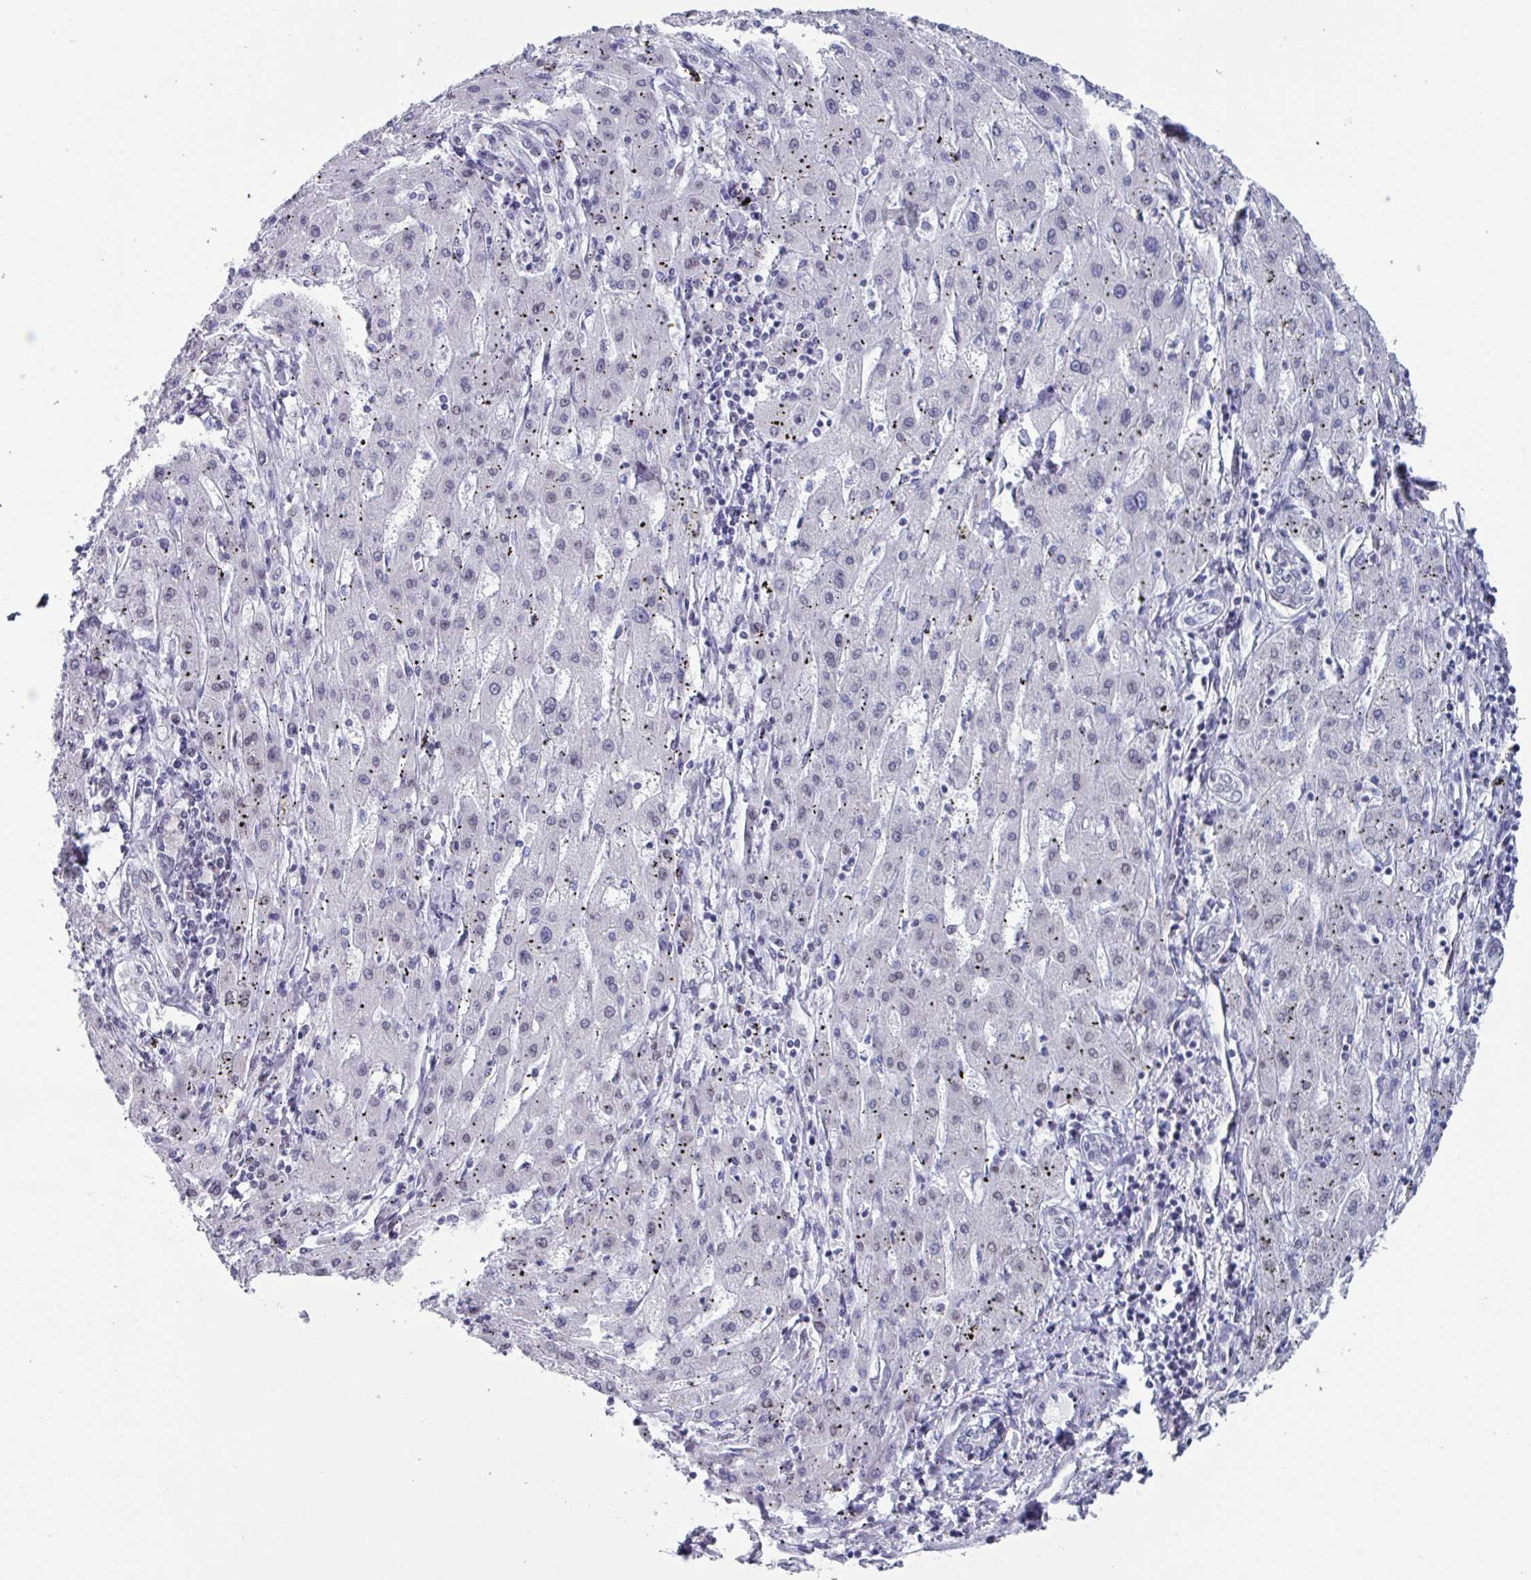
{"staining": {"intensity": "negative", "quantity": "none", "location": "none"}, "tissue": "liver cancer", "cell_type": "Tumor cells", "image_type": "cancer", "snomed": [{"axis": "morphology", "description": "Carcinoma, Hepatocellular, NOS"}, {"axis": "topography", "description": "Liver"}], "caption": "Tumor cells are negative for brown protein staining in liver hepatocellular carcinoma.", "gene": "PUF60", "patient": {"sex": "male", "age": 72}}